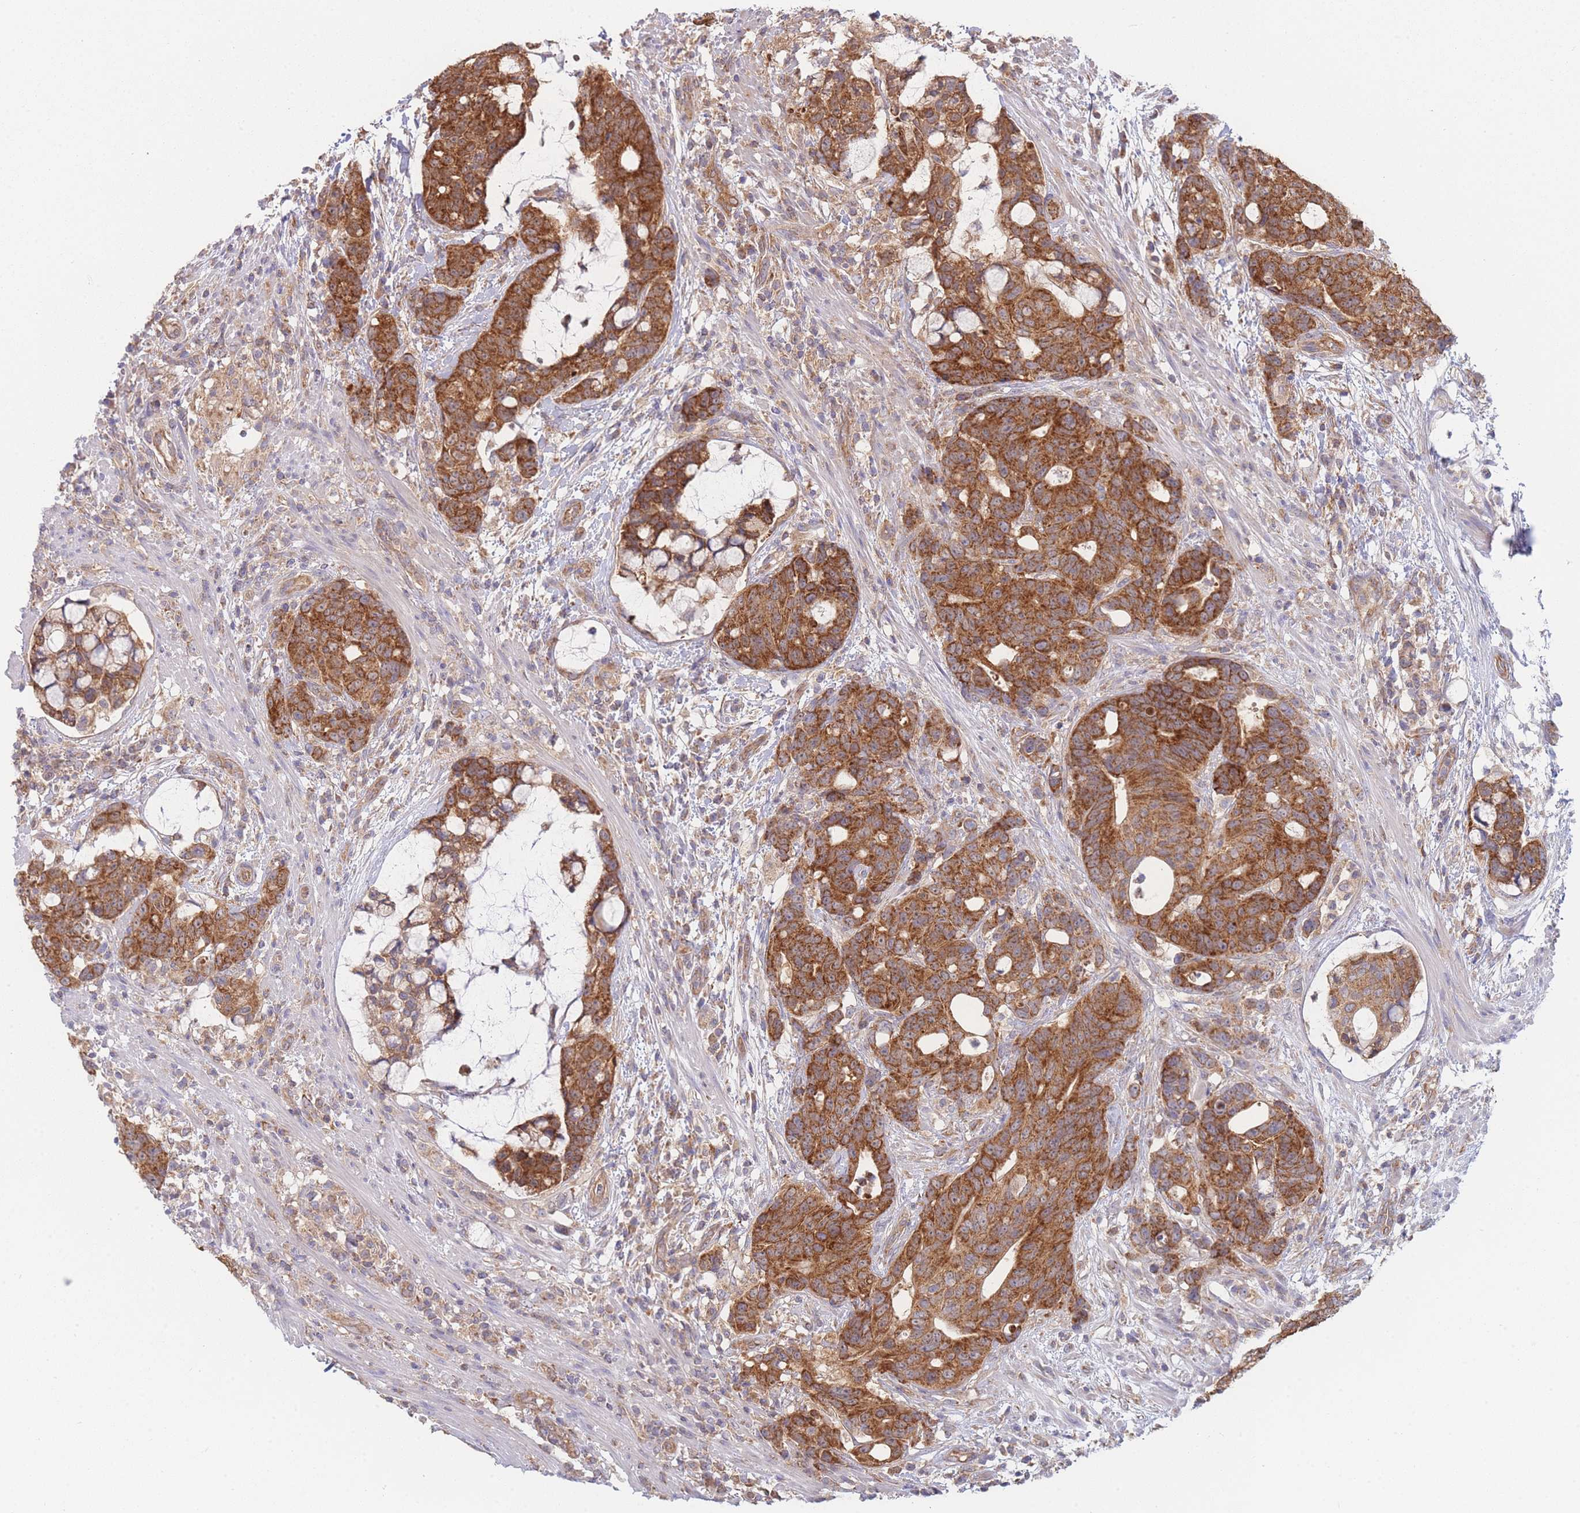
{"staining": {"intensity": "strong", "quantity": ">75%", "location": "cytoplasmic/membranous"}, "tissue": "colorectal cancer", "cell_type": "Tumor cells", "image_type": "cancer", "snomed": [{"axis": "morphology", "description": "Adenocarcinoma, NOS"}, {"axis": "topography", "description": "Colon"}], "caption": "There is high levels of strong cytoplasmic/membranous staining in tumor cells of colorectal cancer, as demonstrated by immunohistochemical staining (brown color).", "gene": "MRPS18B", "patient": {"sex": "female", "age": 82}}